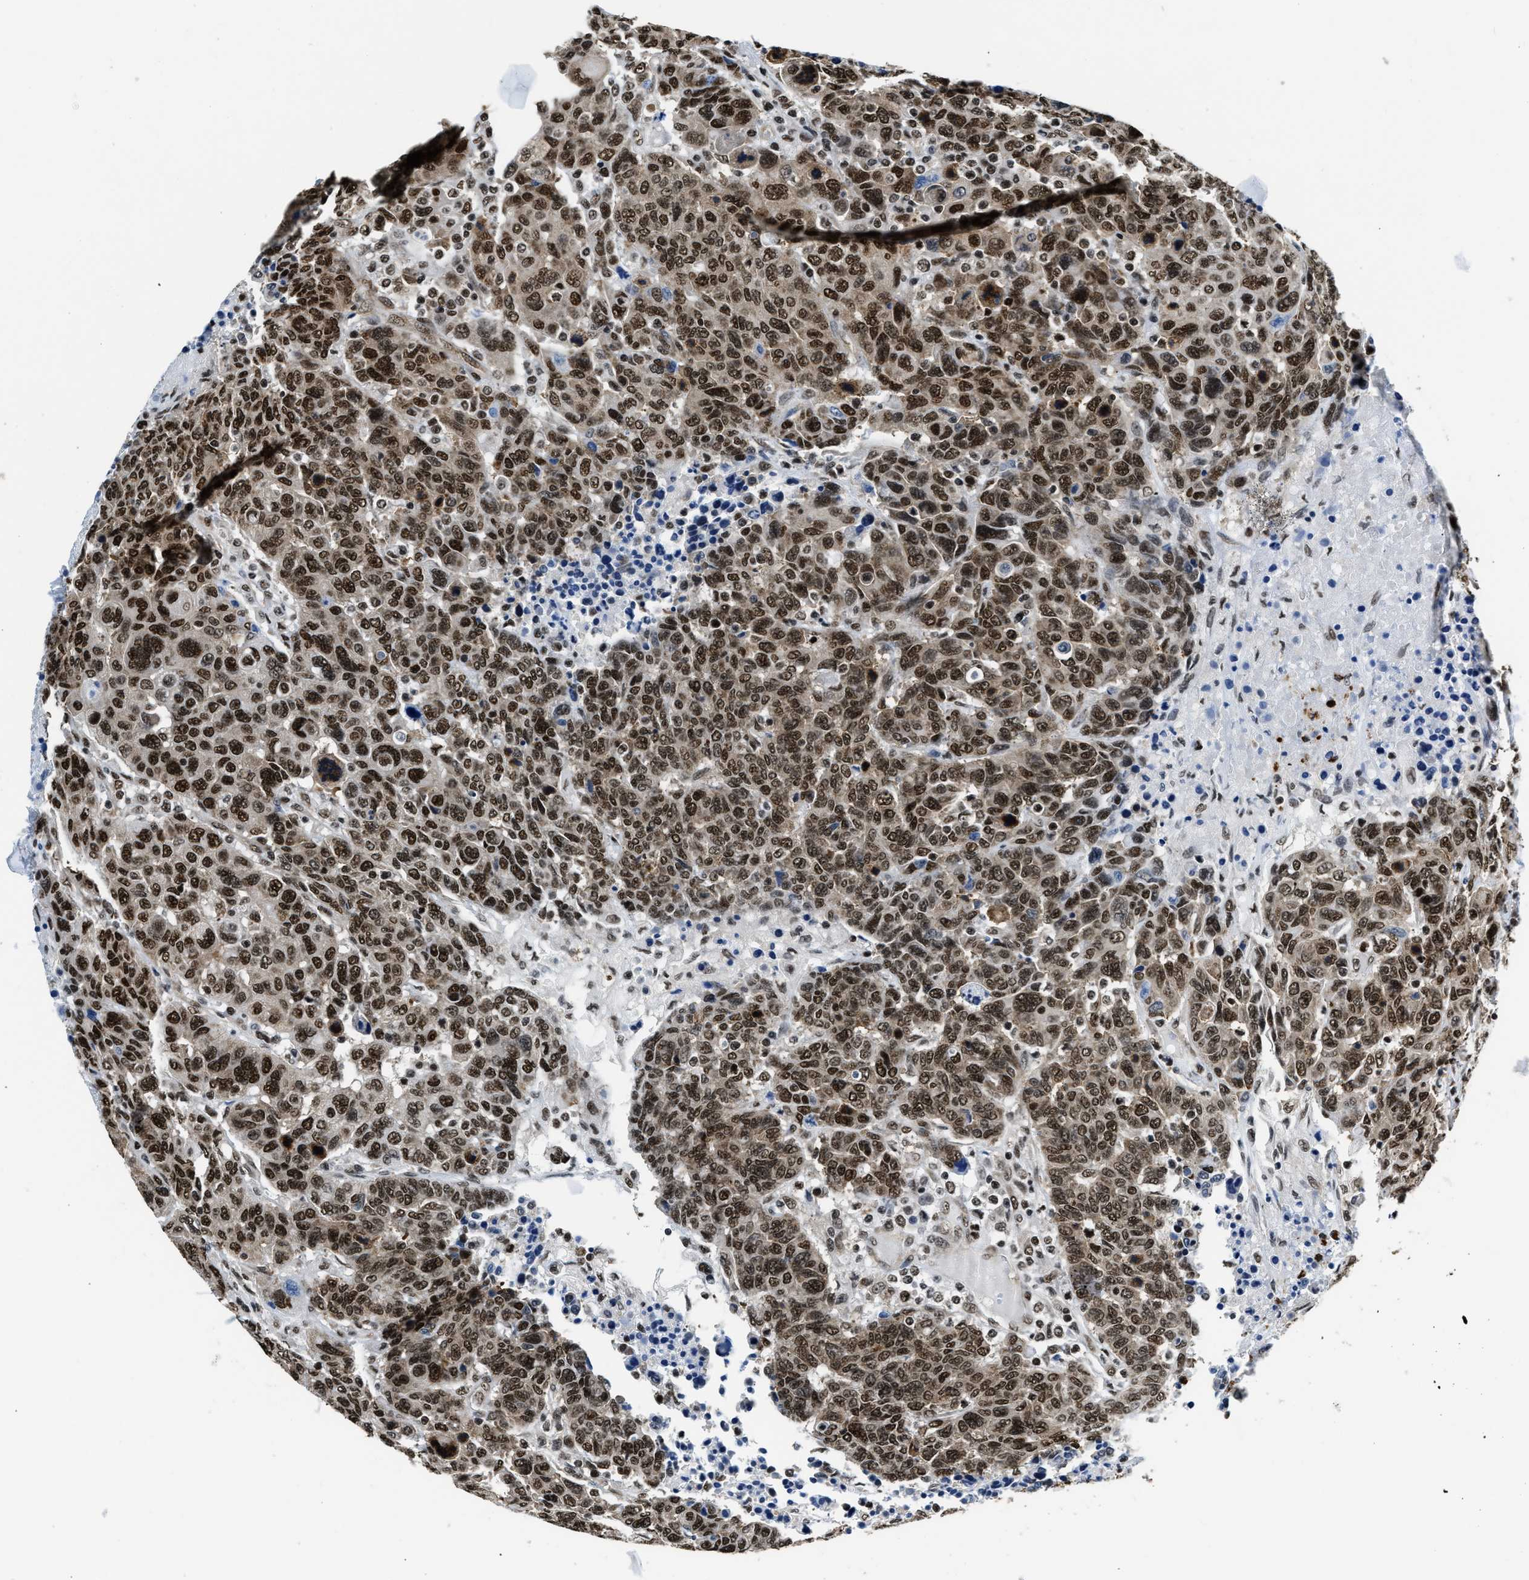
{"staining": {"intensity": "strong", "quantity": ">75%", "location": "nuclear"}, "tissue": "breast cancer", "cell_type": "Tumor cells", "image_type": "cancer", "snomed": [{"axis": "morphology", "description": "Duct carcinoma"}, {"axis": "topography", "description": "Breast"}], "caption": "IHC photomicrograph of neoplastic tissue: human breast invasive ductal carcinoma stained using immunohistochemistry (IHC) demonstrates high levels of strong protein expression localized specifically in the nuclear of tumor cells, appearing as a nuclear brown color.", "gene": "CCNDBP1", "patient": {"sex": "female", "age": 37}}